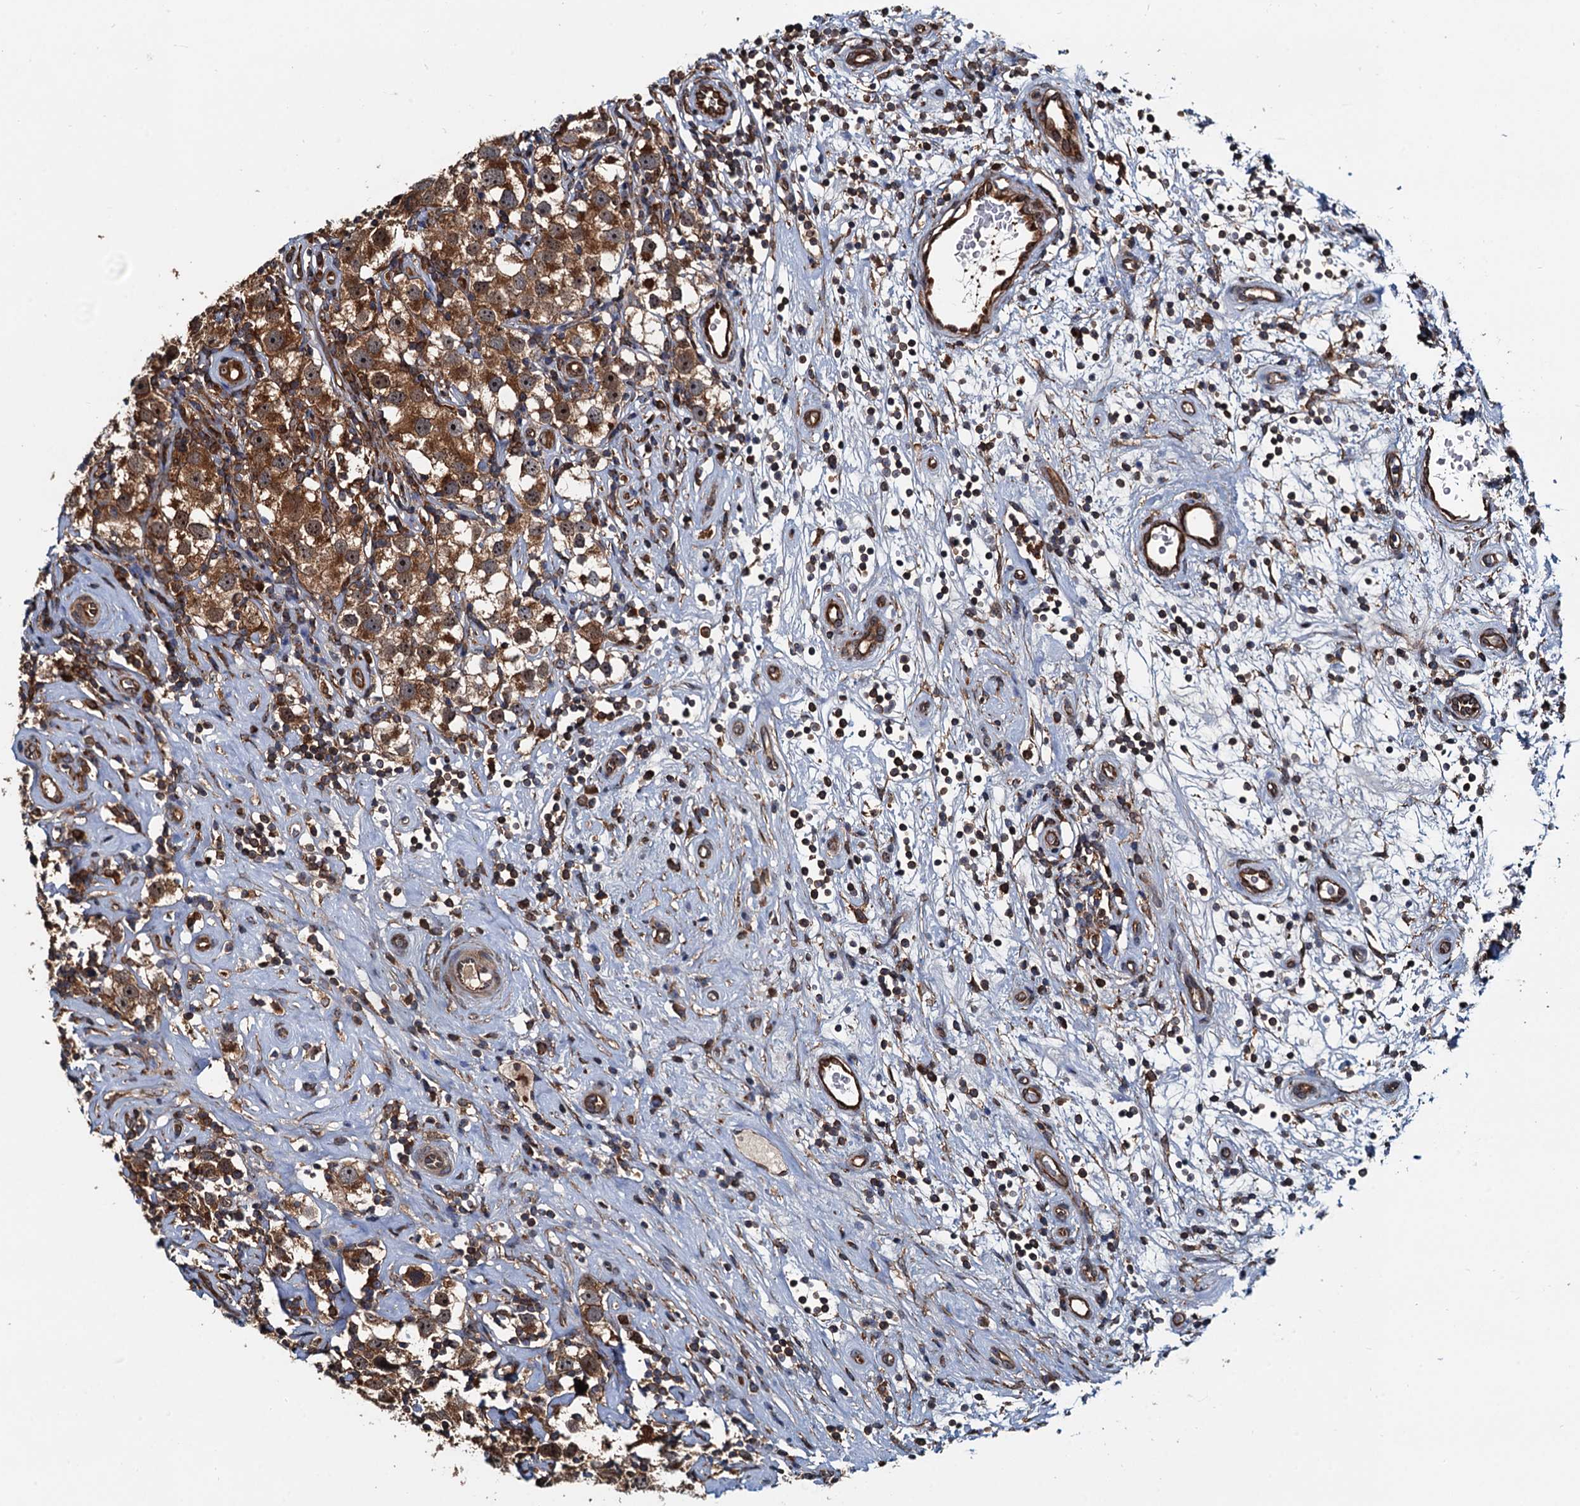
{"staining": {"intensity": "moderate", "quantity": ">75%", "location": "cytoplasmic/membranous,nuclear"}, "tissue": "testis cancer", "cell_type": "Tumor cells", "image_type": "cancer", "snomed": [{"axis": "morphology", "description": "Seminoma, NOS"}, {"axis": "topography", "description": "Testis"}], "caption": "Tumor cells reveal medium levels of moderate cytoplasmic/membranous and nuclear staining in approximately >75% of cells in human testis cancer.", "gene": "USP6NL", "patient": {"sex": "male", "age": 49}}